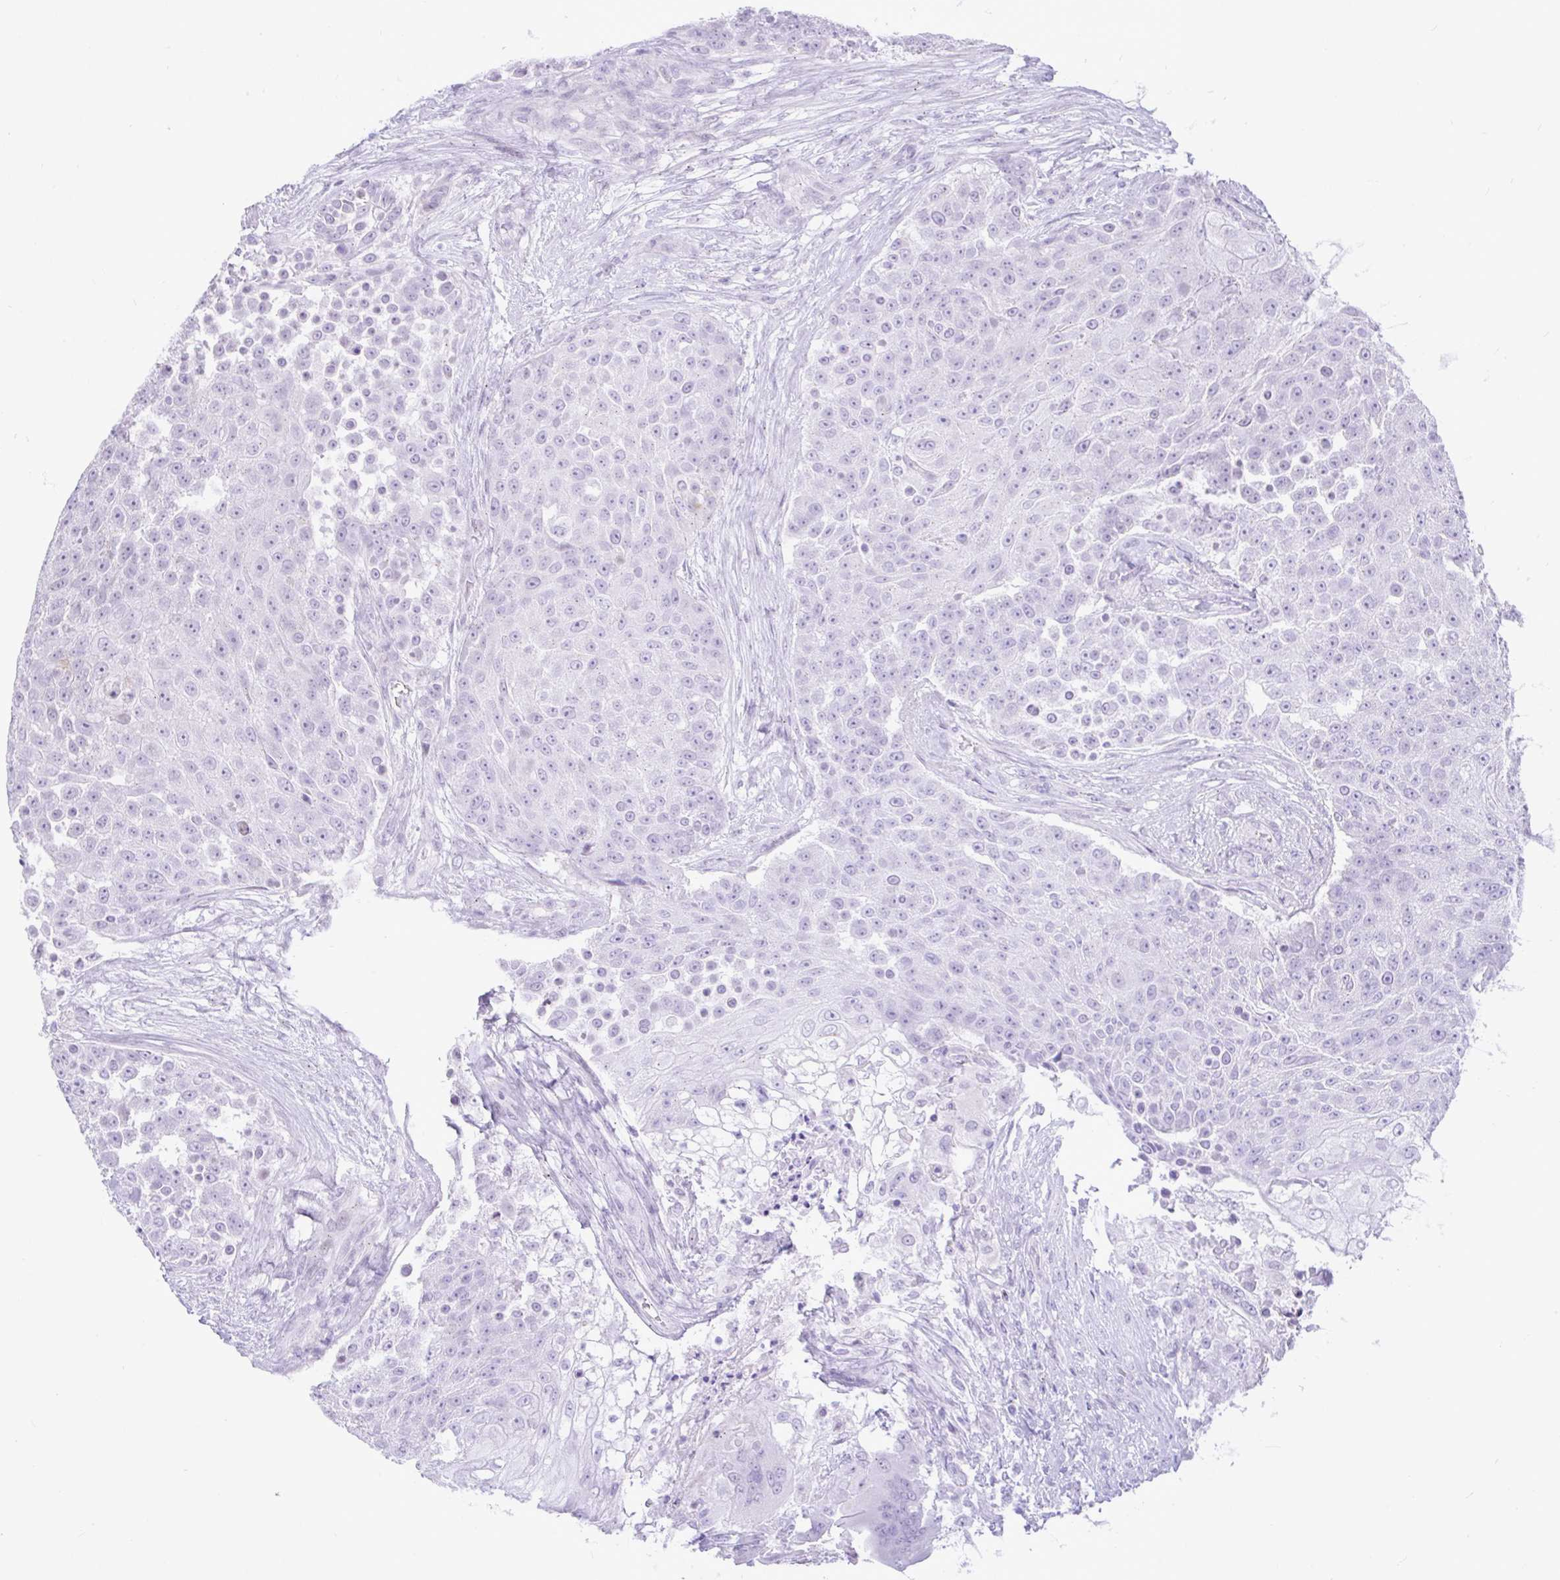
{"staining": {"intensity": "negative", "quantity": "none", "location": "none"}, "tissue": "urothelial cancer", "cell_type": "Tumor cells", "image_type": "cancer", "snomed": [{"axis": "morphology", "description": "Urothelial carcinoma, High grade"}, {"axis": "topography", "description": "Urinary bladder"}], "caption": "Immunohistochemical staining of human high-grade urothelial carcinoma exhibits no significant positivity in tumor cells.", "gene": "REEP1", "patient": {"sex": "female", "age": 63}}